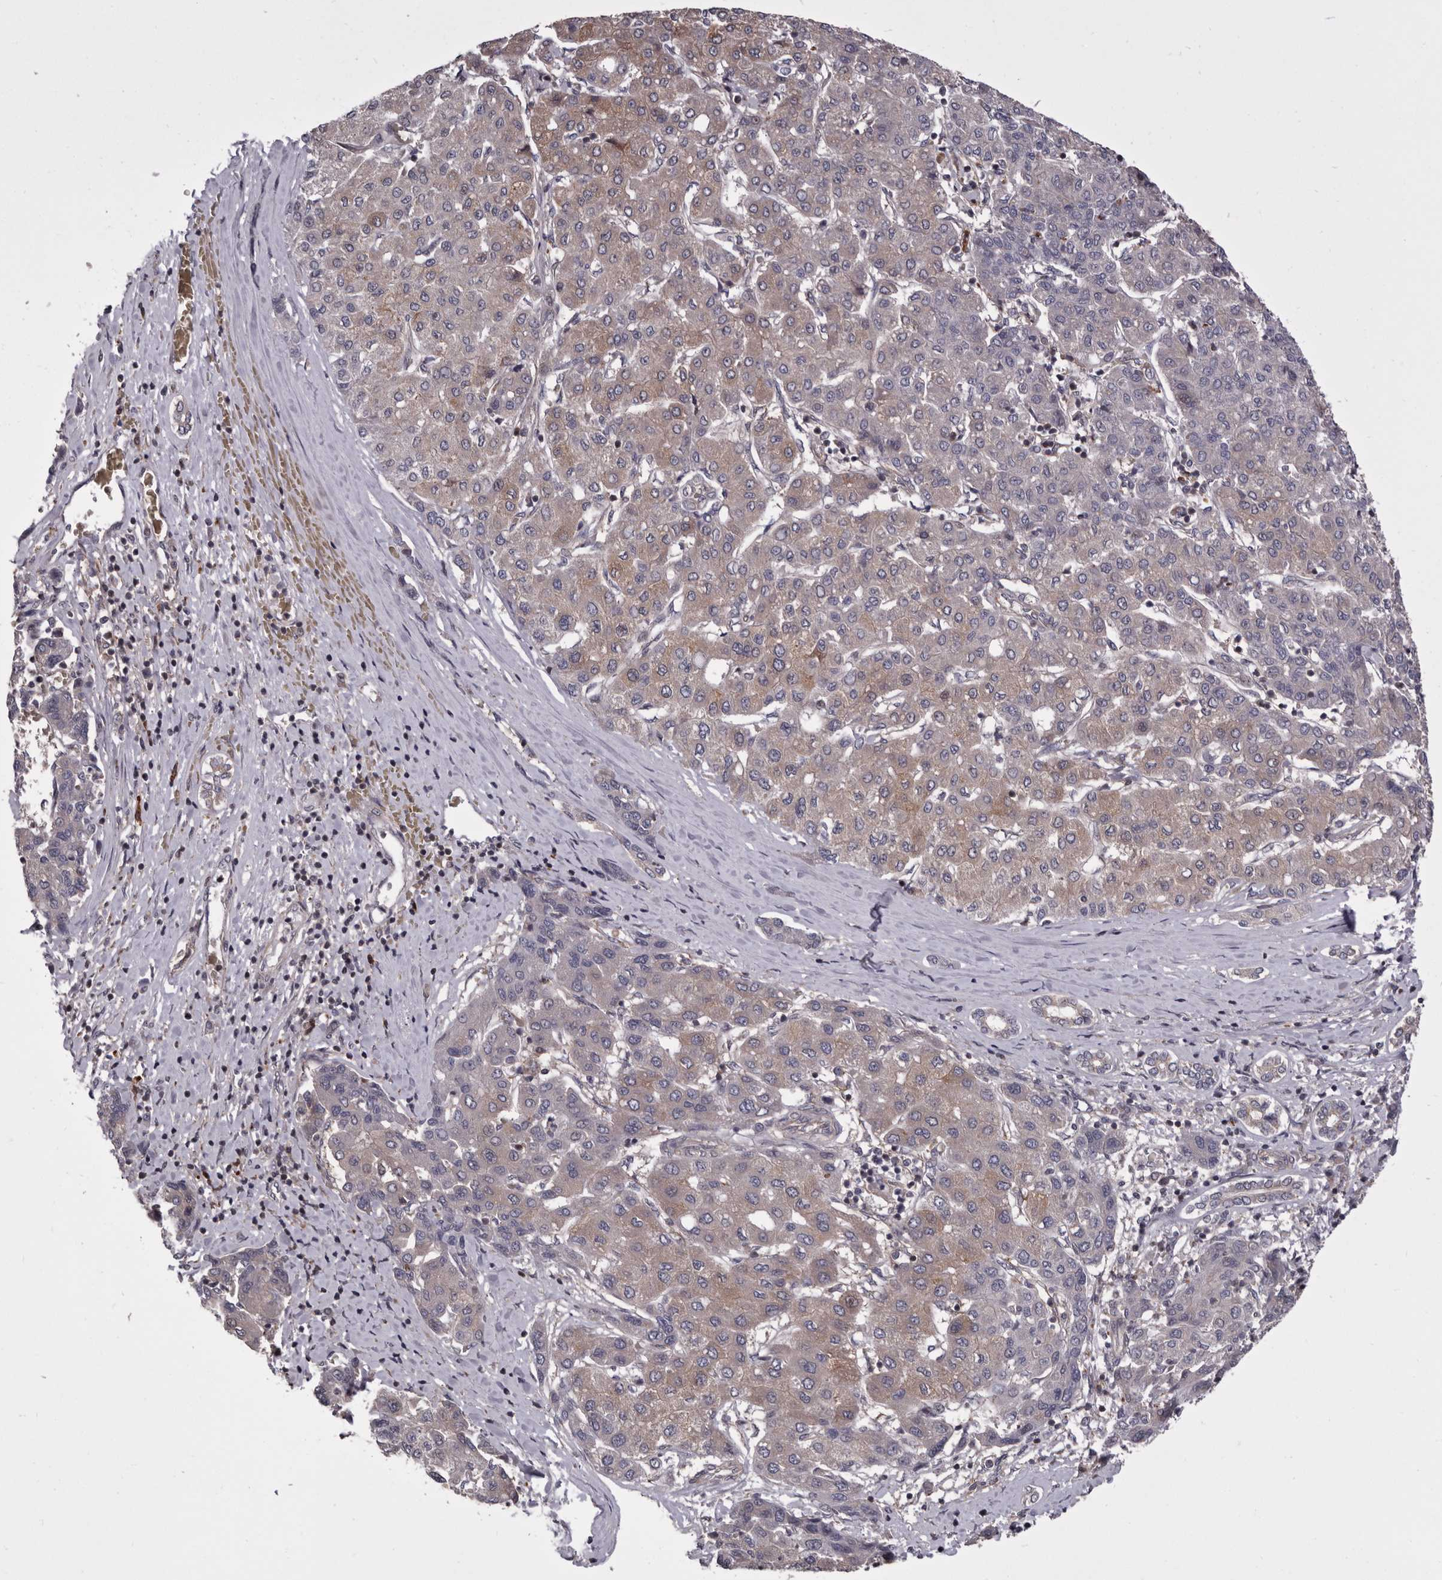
{"staining": {"intensity": "weak", "quantity": "<25%", "location": "cytoplasmic/membranous"}, "tissue": "liver cancer", "cell_type": "Tumor cells", "image_type": "cancer", "snomed": [{"axis": "morphology", "description": "Carcinoma, Hepatocellular, NOS"}, {"axis": "topography", "description": "Liver"}], "caption": "Tumor cells are negative for protein expression in human liver cancer (hepatocellular carcinoma).", "gene": "FGFR4", "patient": {"sex": "male", "age": 65}}